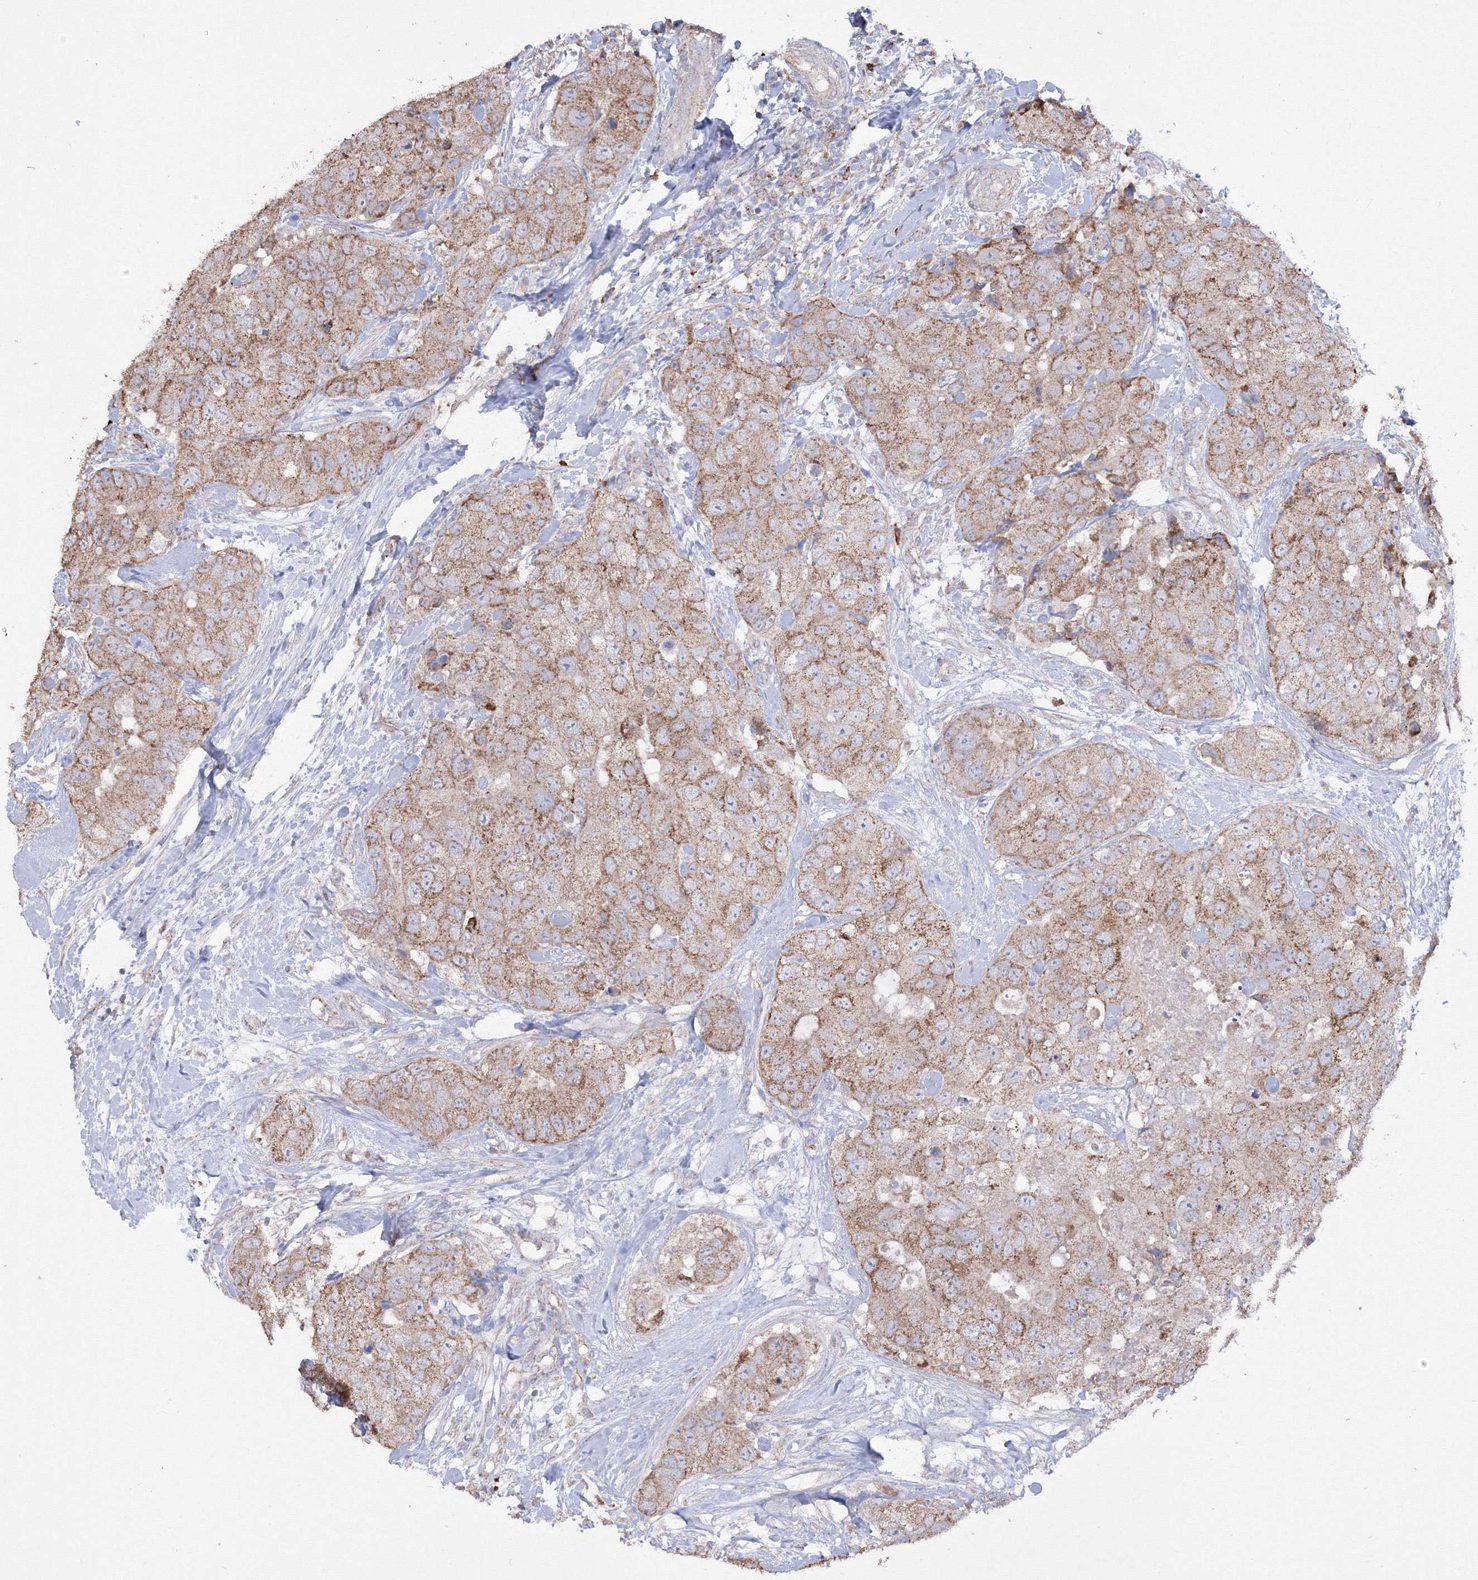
{"staining": {"intensity": "moderate", "quantity": ">75%", "location": "cytoplasmic/membranous"}, "tissue": "breast cancer", "cell_type": "Tumor cells", "image_type": "cancer", "snomed": [{"axis": "morphology", "description": "Duct carcinoma"}, {"axis": "topography", "description": "Breast"}], "caption": "An image of human breast invasive ductal carcinoma stained for a protein demonstrates moderate cytoplasmic/membranous brown staining in tumor cells.", "gene": "GRSF1", "patient": {"sex": "female", "age": 62}}